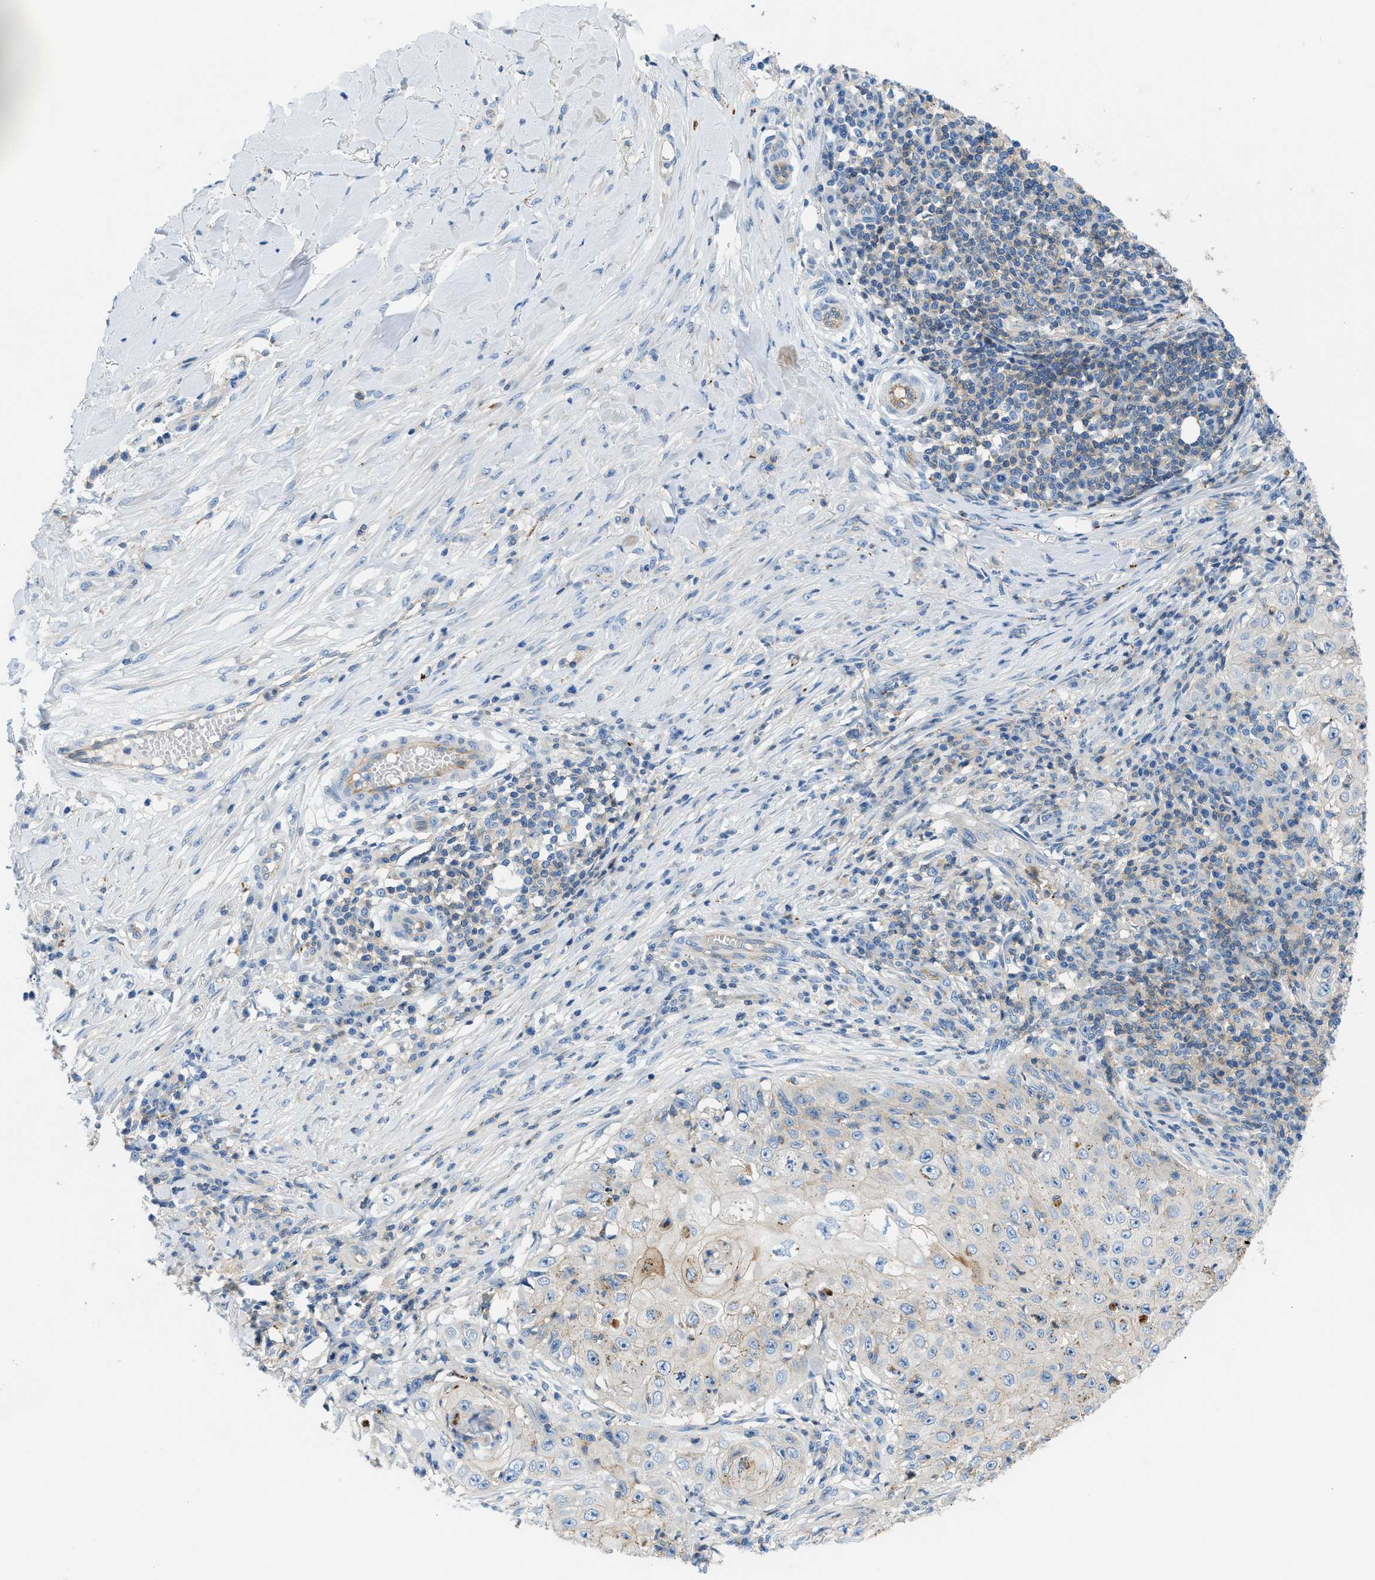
{"staining": {"intensity": "negative", "quantity": "none", "location": "none"}, "tissue": "skin cancer", "cell_type": "Tumor cells", "image_type": "cancer", "snomed": [{"axis": "morphology", "description": "Squamous cell carcinoma, NOS"}, {"axis": "topography", "description": "Skin"}], "caption": "Tumor cells show no significant staining in skin cancer. (DAB IHC, high magnification).", "gene": "ORAI1", "patient": {"sex": "male", "age": 86}}